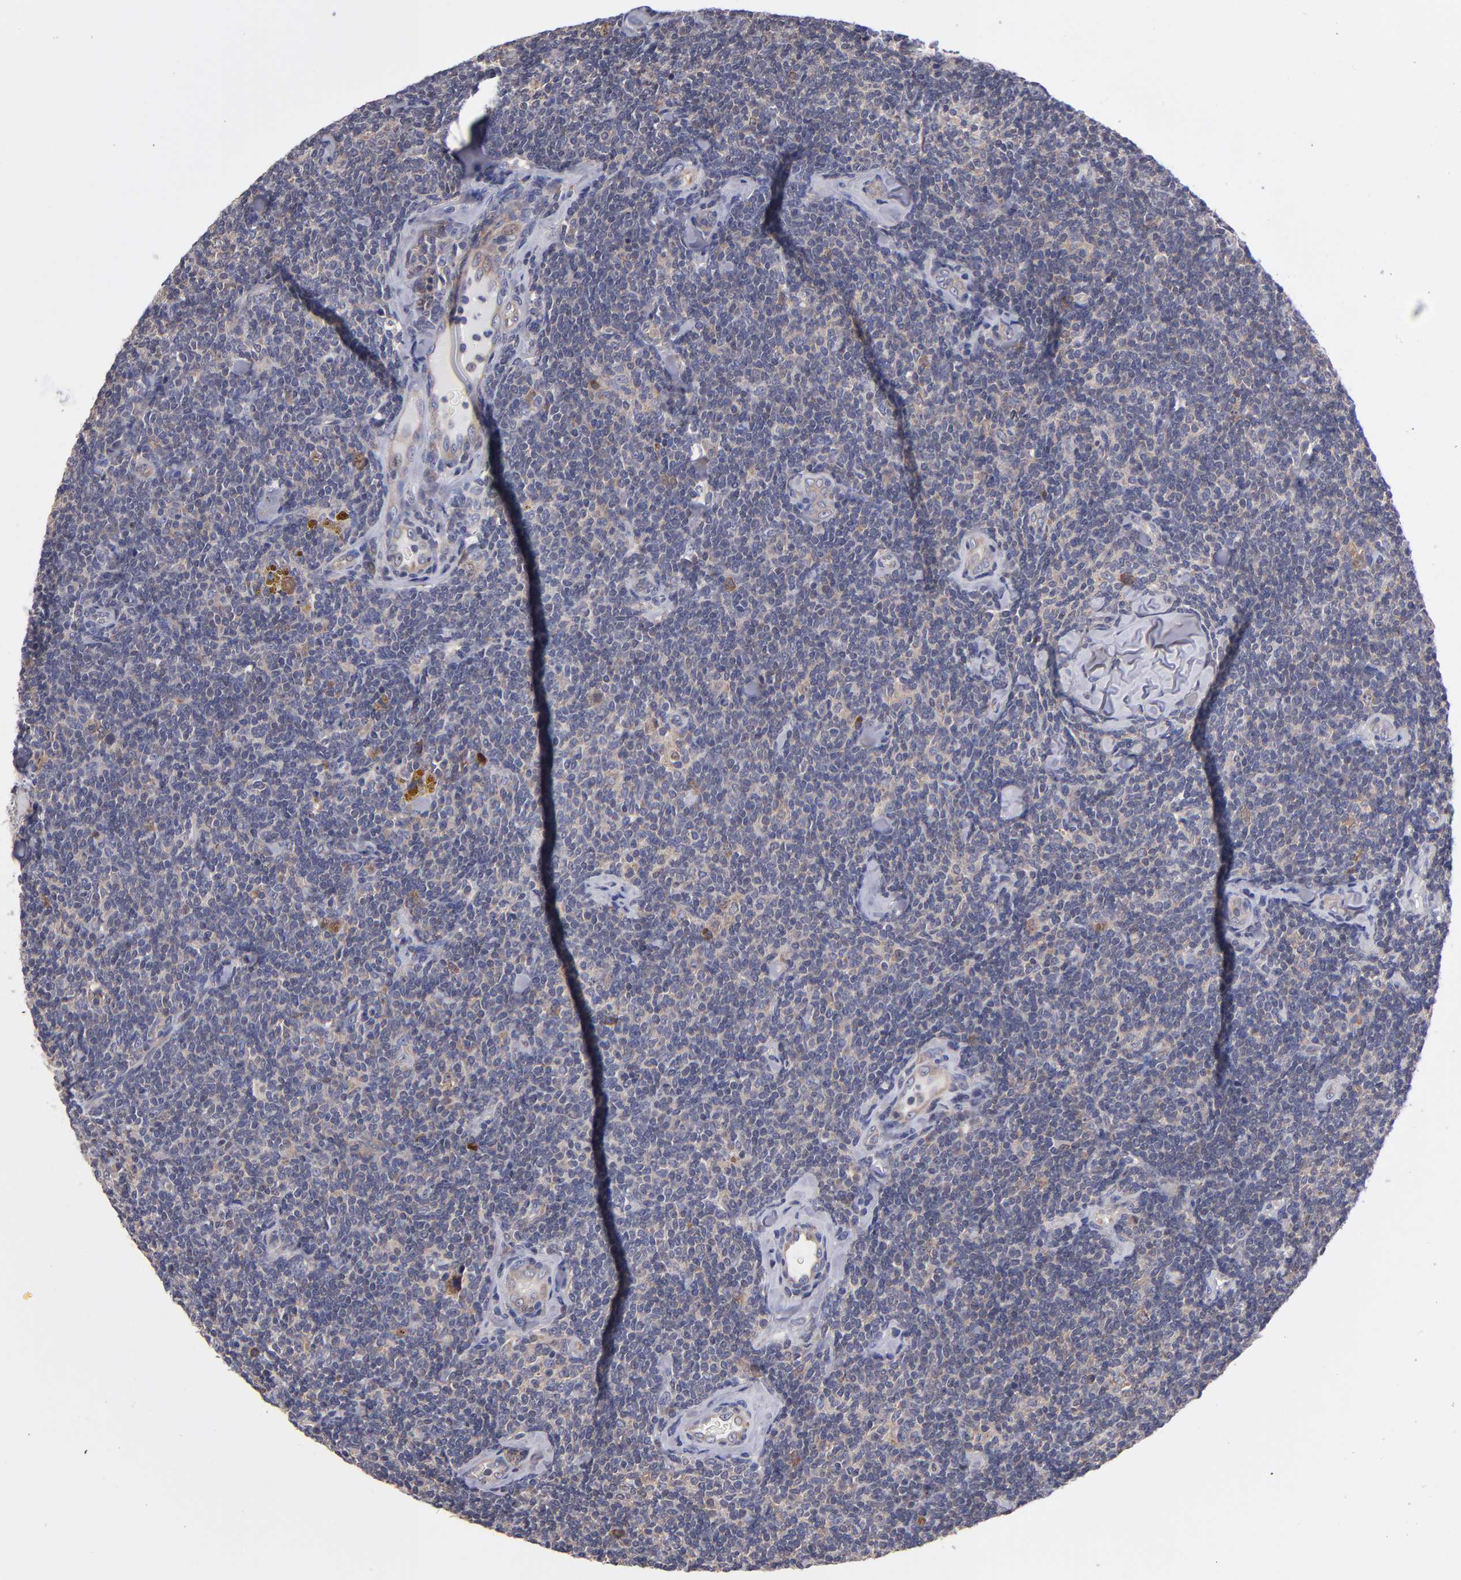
{"staining": {"intensity": "weak", "quantity": "25%-75%", "location": "cytoplasmic/membranous"}, "tissue": "lymphoma", "cell_type": "Tumor cells", "image_type": "cancer", "snomed": [{"axis": "morphology", "description": "Malignant lymphoma, non-Hodgkin's type, Low grade"}, {"axis": "topography", "description": "Lymph node"}], "caption": "Immunohistochemistry image of human lymphoma stained for a protein (brown), which displays low levels of weak cytoplasmic/membranous expression in about 25%-75% of tumor cells.", "gene": "EIF3L", "patient": {"sex": "female", "age": 56}}